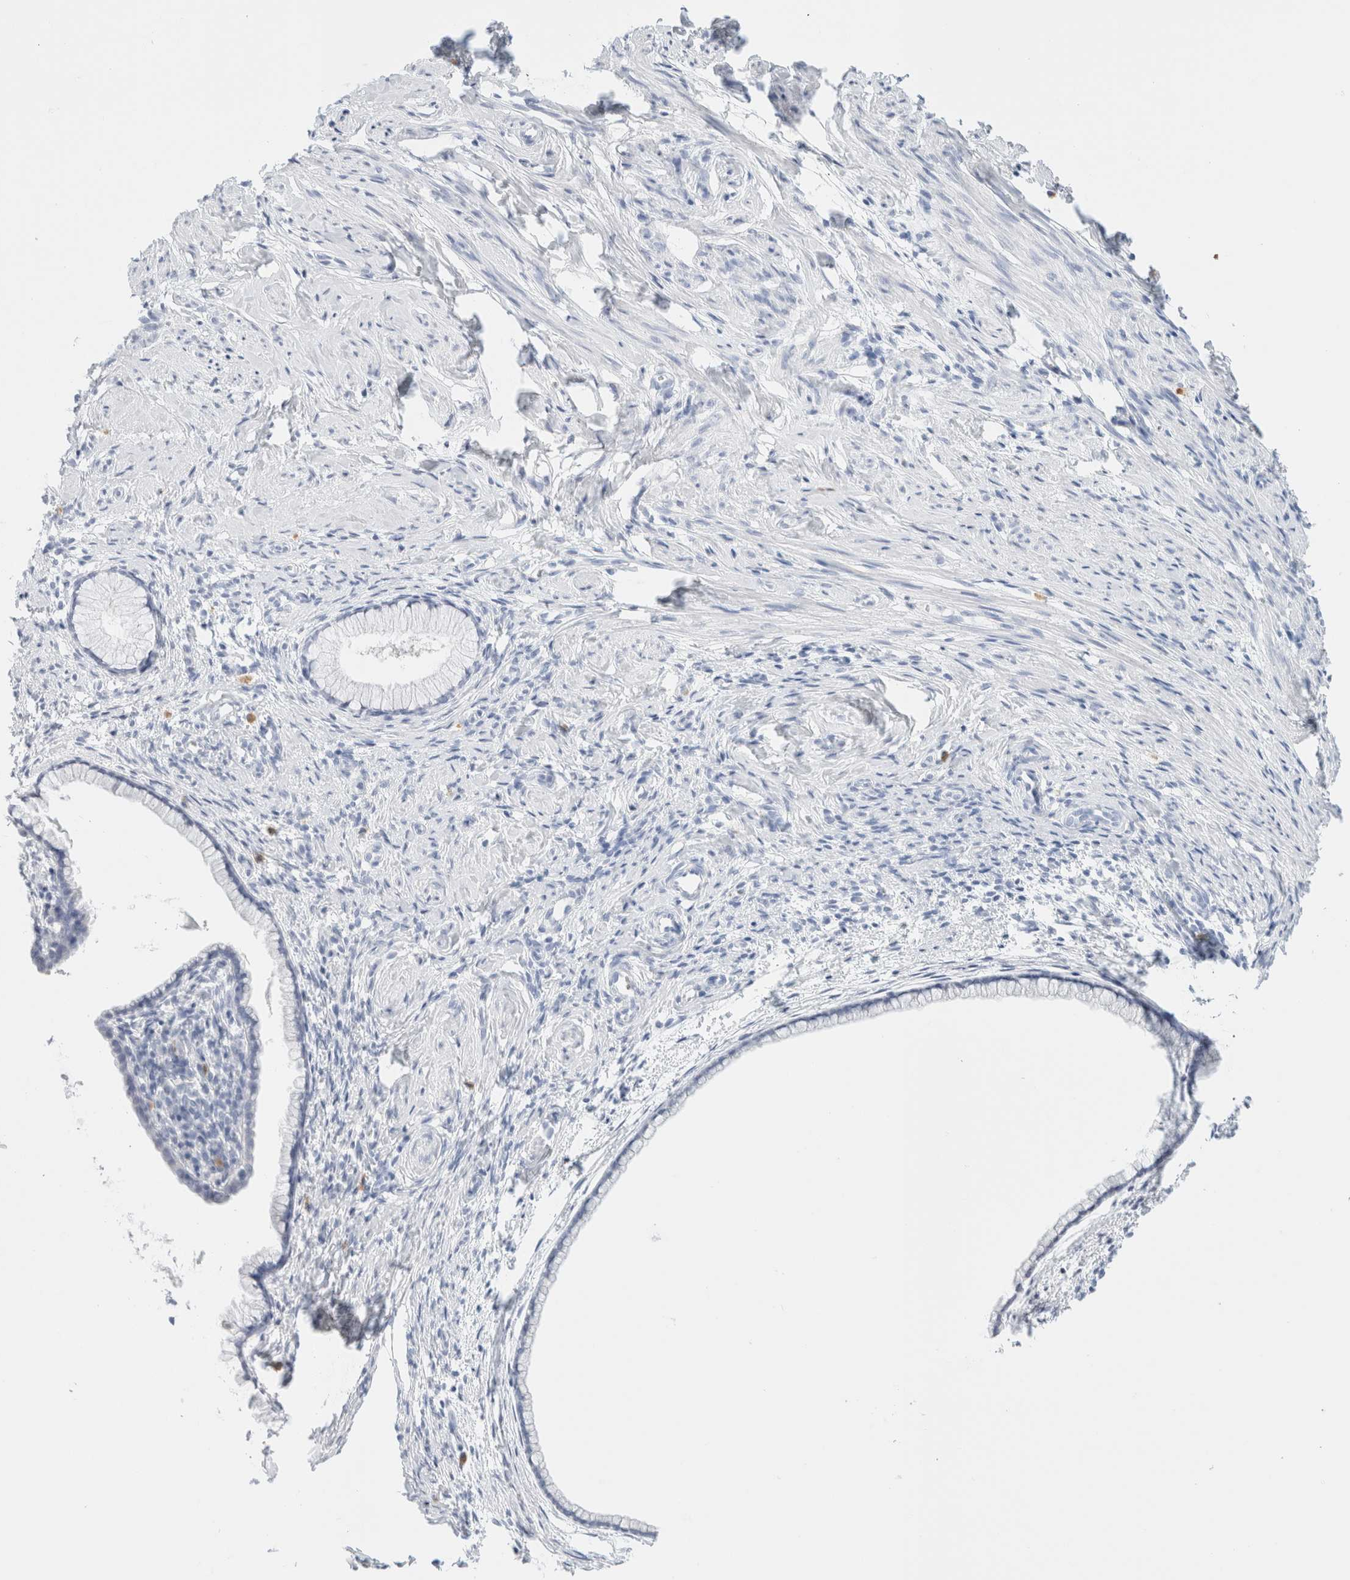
{"staining": {"intensity": "negative", "quantity": "none", "location": "none"}, "tissue": "cervix", "cell_type": "Glandular cells", "image_type": "normal", "snomed": [{"axis": "morphology", "description": "Normal tissue, NOS"}, {"axis": "topography", "description": "Cervix"}], "caption": "IHC histopathology image of benign human cervix stained for a protein (brown), which displays no expression in glandular cells.", "gene": "ARG1", "patient": {"sex": "female", "age": 75}}